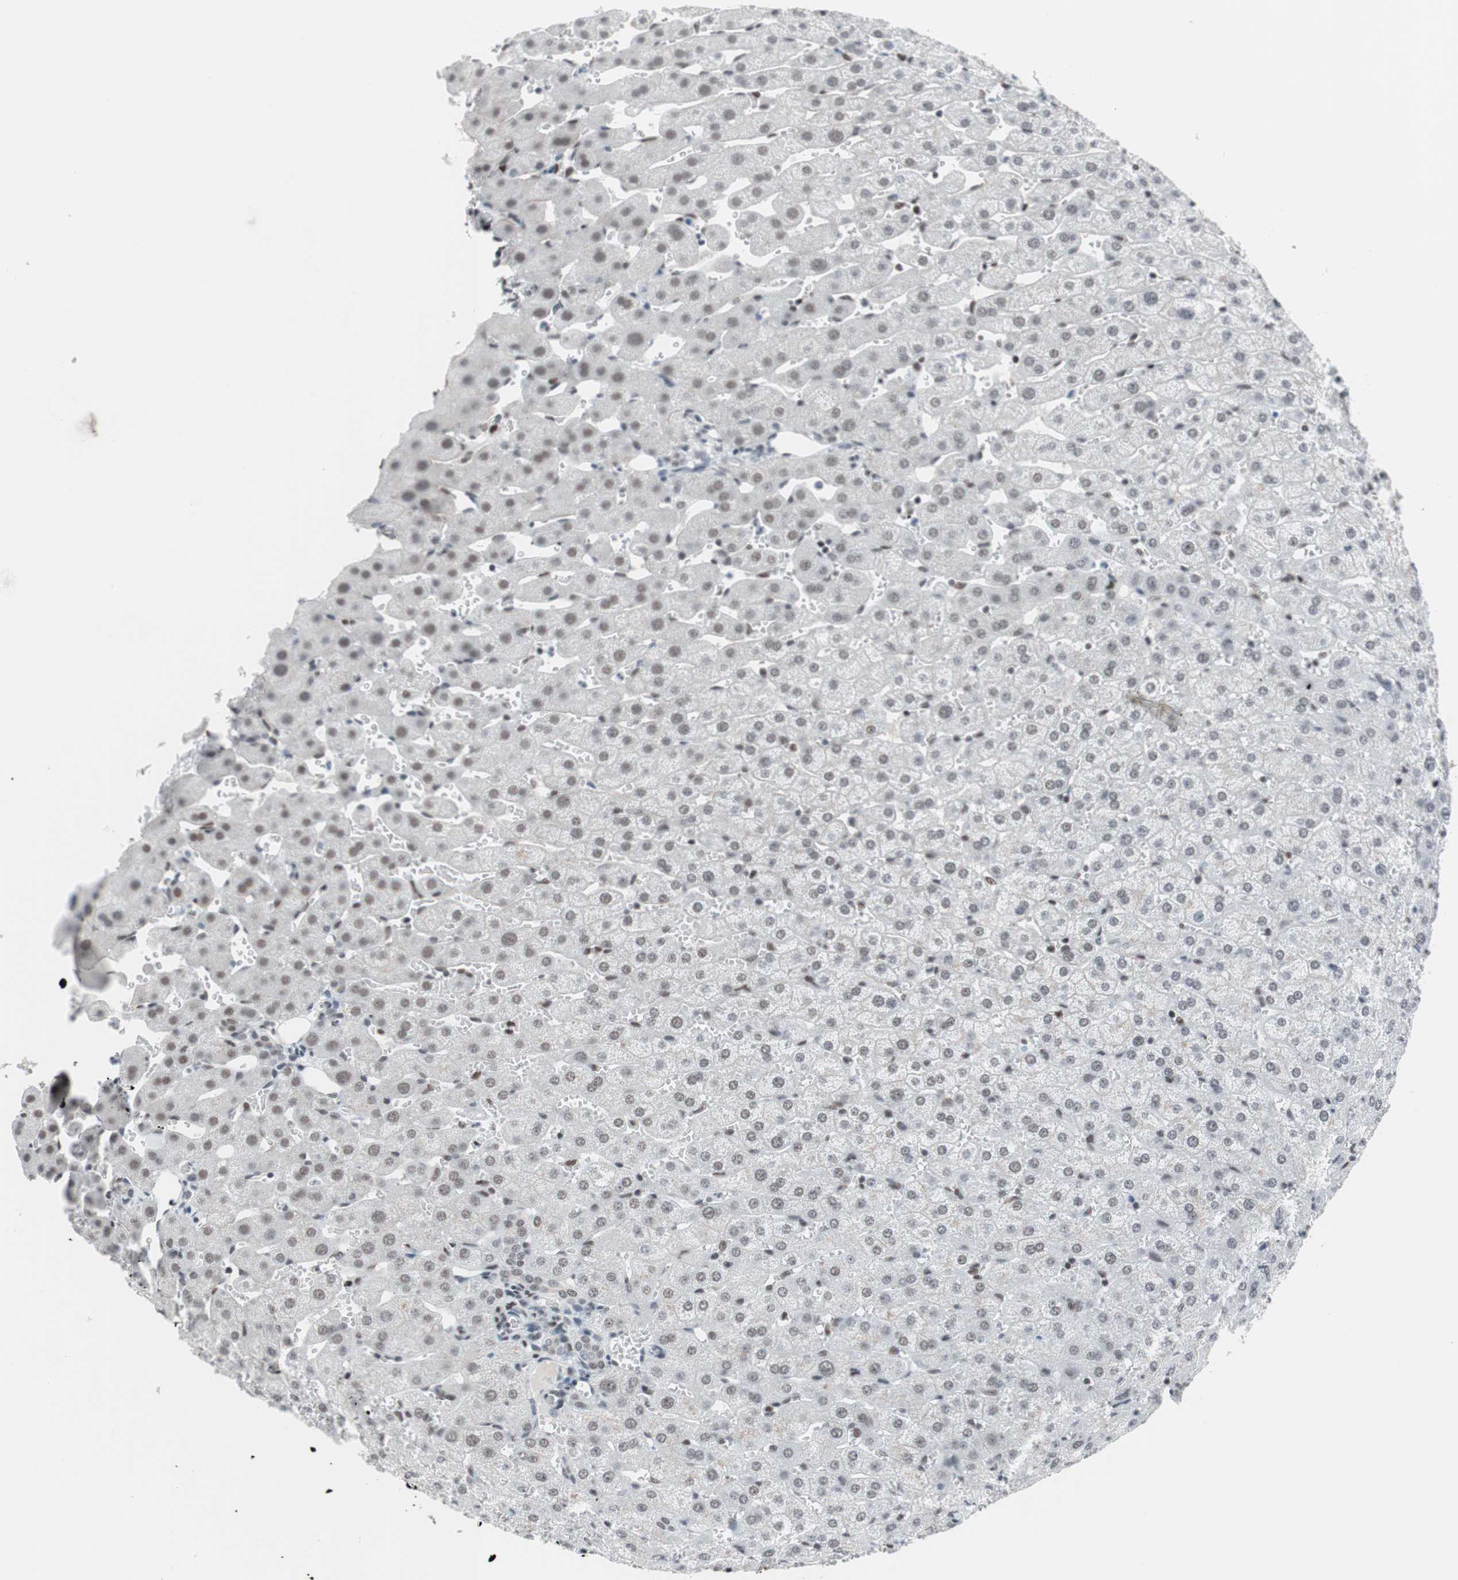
{"staining": {"intensity": "weak", "quantity": "<25%", "location": "nuclear"}, "tissue": "liver", "cell_type": "Hepatocytes", "image_type": "normal", "snomed": [{"axis": "morphology", "description": "Normal tissue, NOS"}, {"axis": "morphology", "description": "Fibrosis, NOS"}, {"axis": "topography", "description": "Liver"}], "caption": "Protein analysis of unremarkable liver reveals no significant staining in hepatocytes. Brightfield microscopy of immunohistochemistry stained with DAB (3,3'-diaminobenzidine) (brown) and hematoxylin (blue), captured at high magnification.", "gene": "ARID1A", "patient": {"sex": "female", "age": 29}}